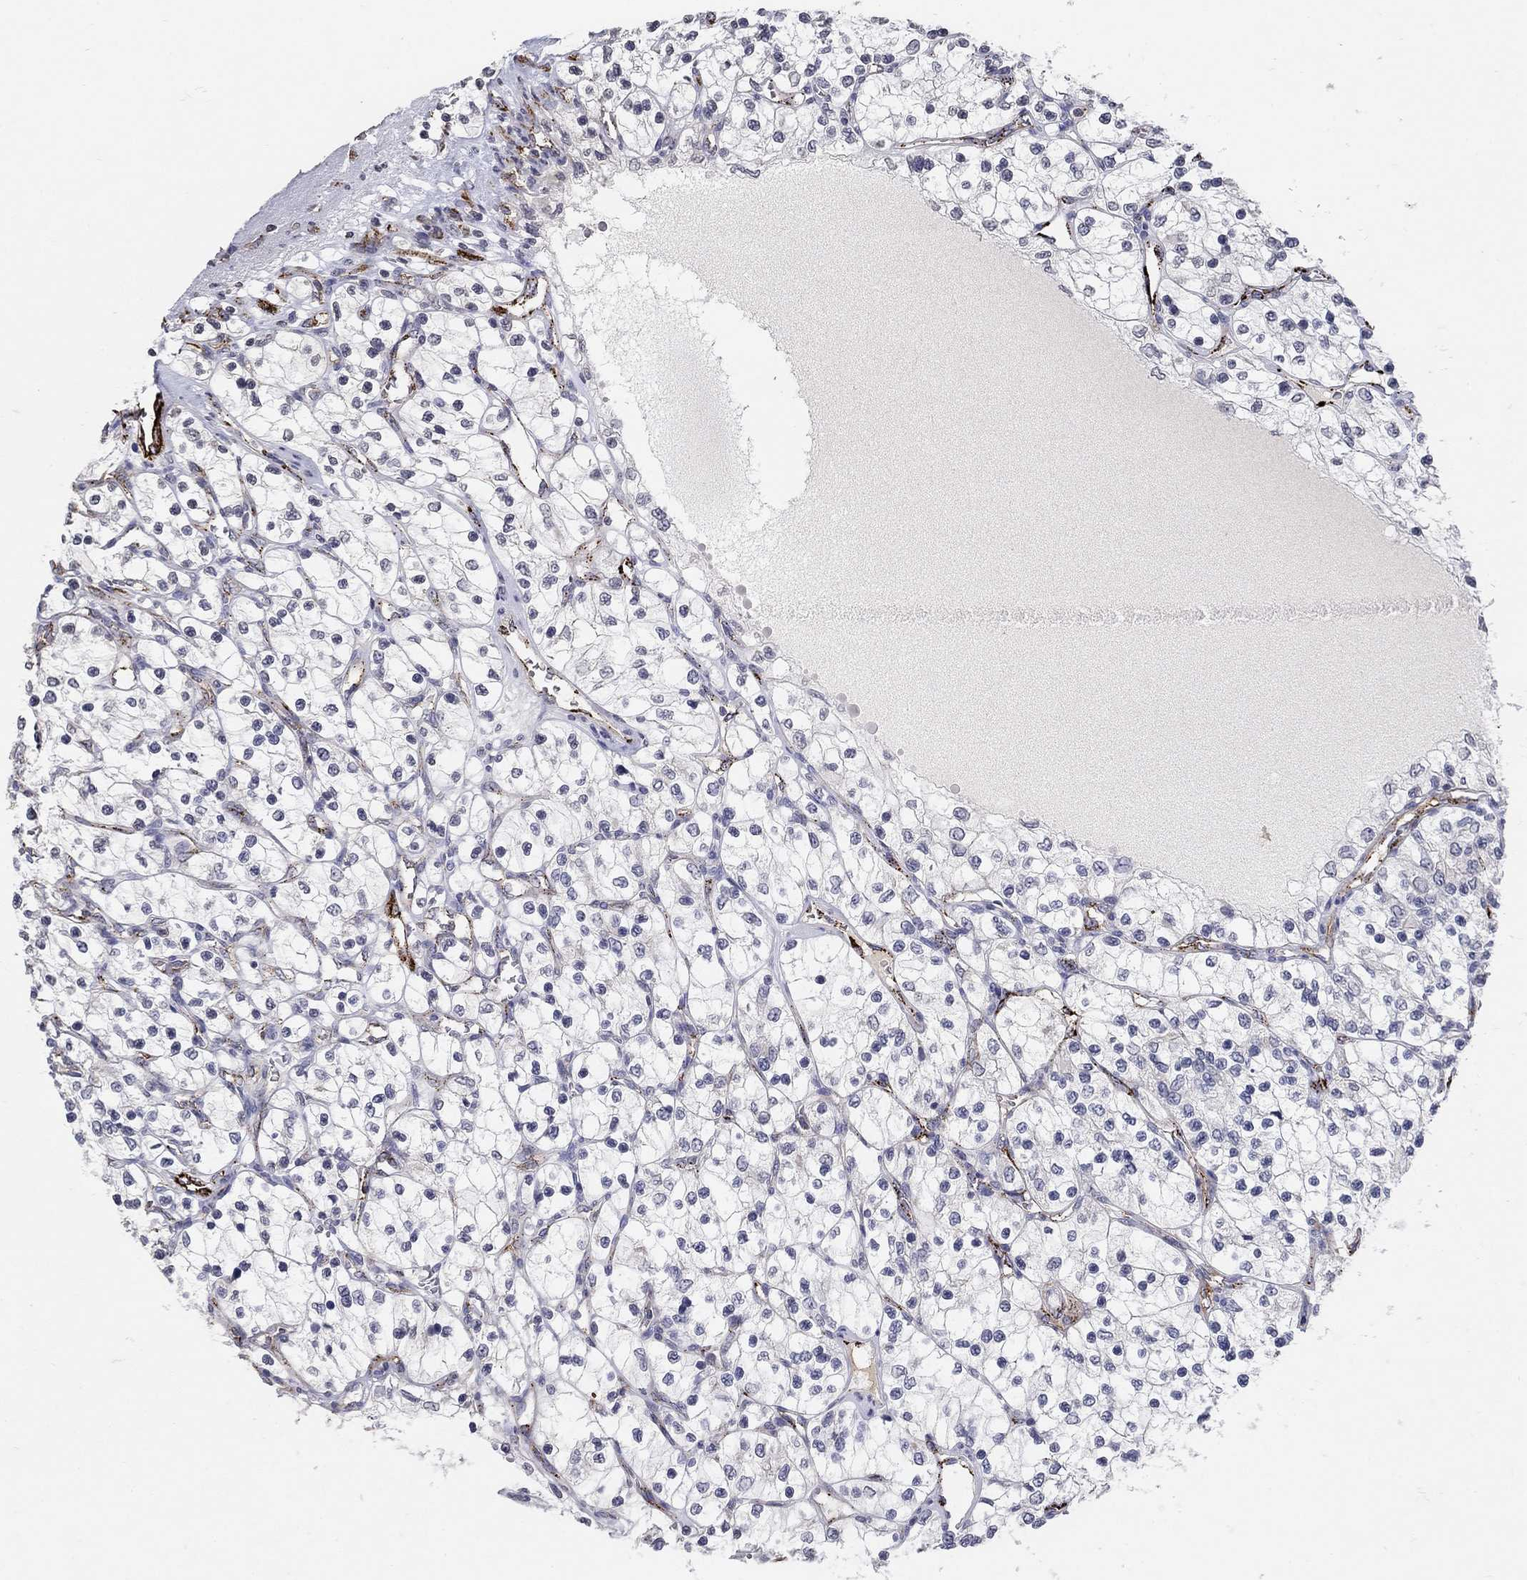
{"staining": {"intensity": "negative", "quantity": "none", "location": "none"}, "tissue": "renal cancer", "cell_type": "Tumor cells", "image_type": "cancer", "snomed": [{"axis": "morphology", "description": "Adenocarcinoma, NOS"}, {"axis": "topography", "description": "Kidney"}], "caption": "Histopathology image shows no significant protein staining in tumor cells of renal adenocarcinoma.", "gene": "TINAG", "patient": {"sex": "female", "age": 69}}